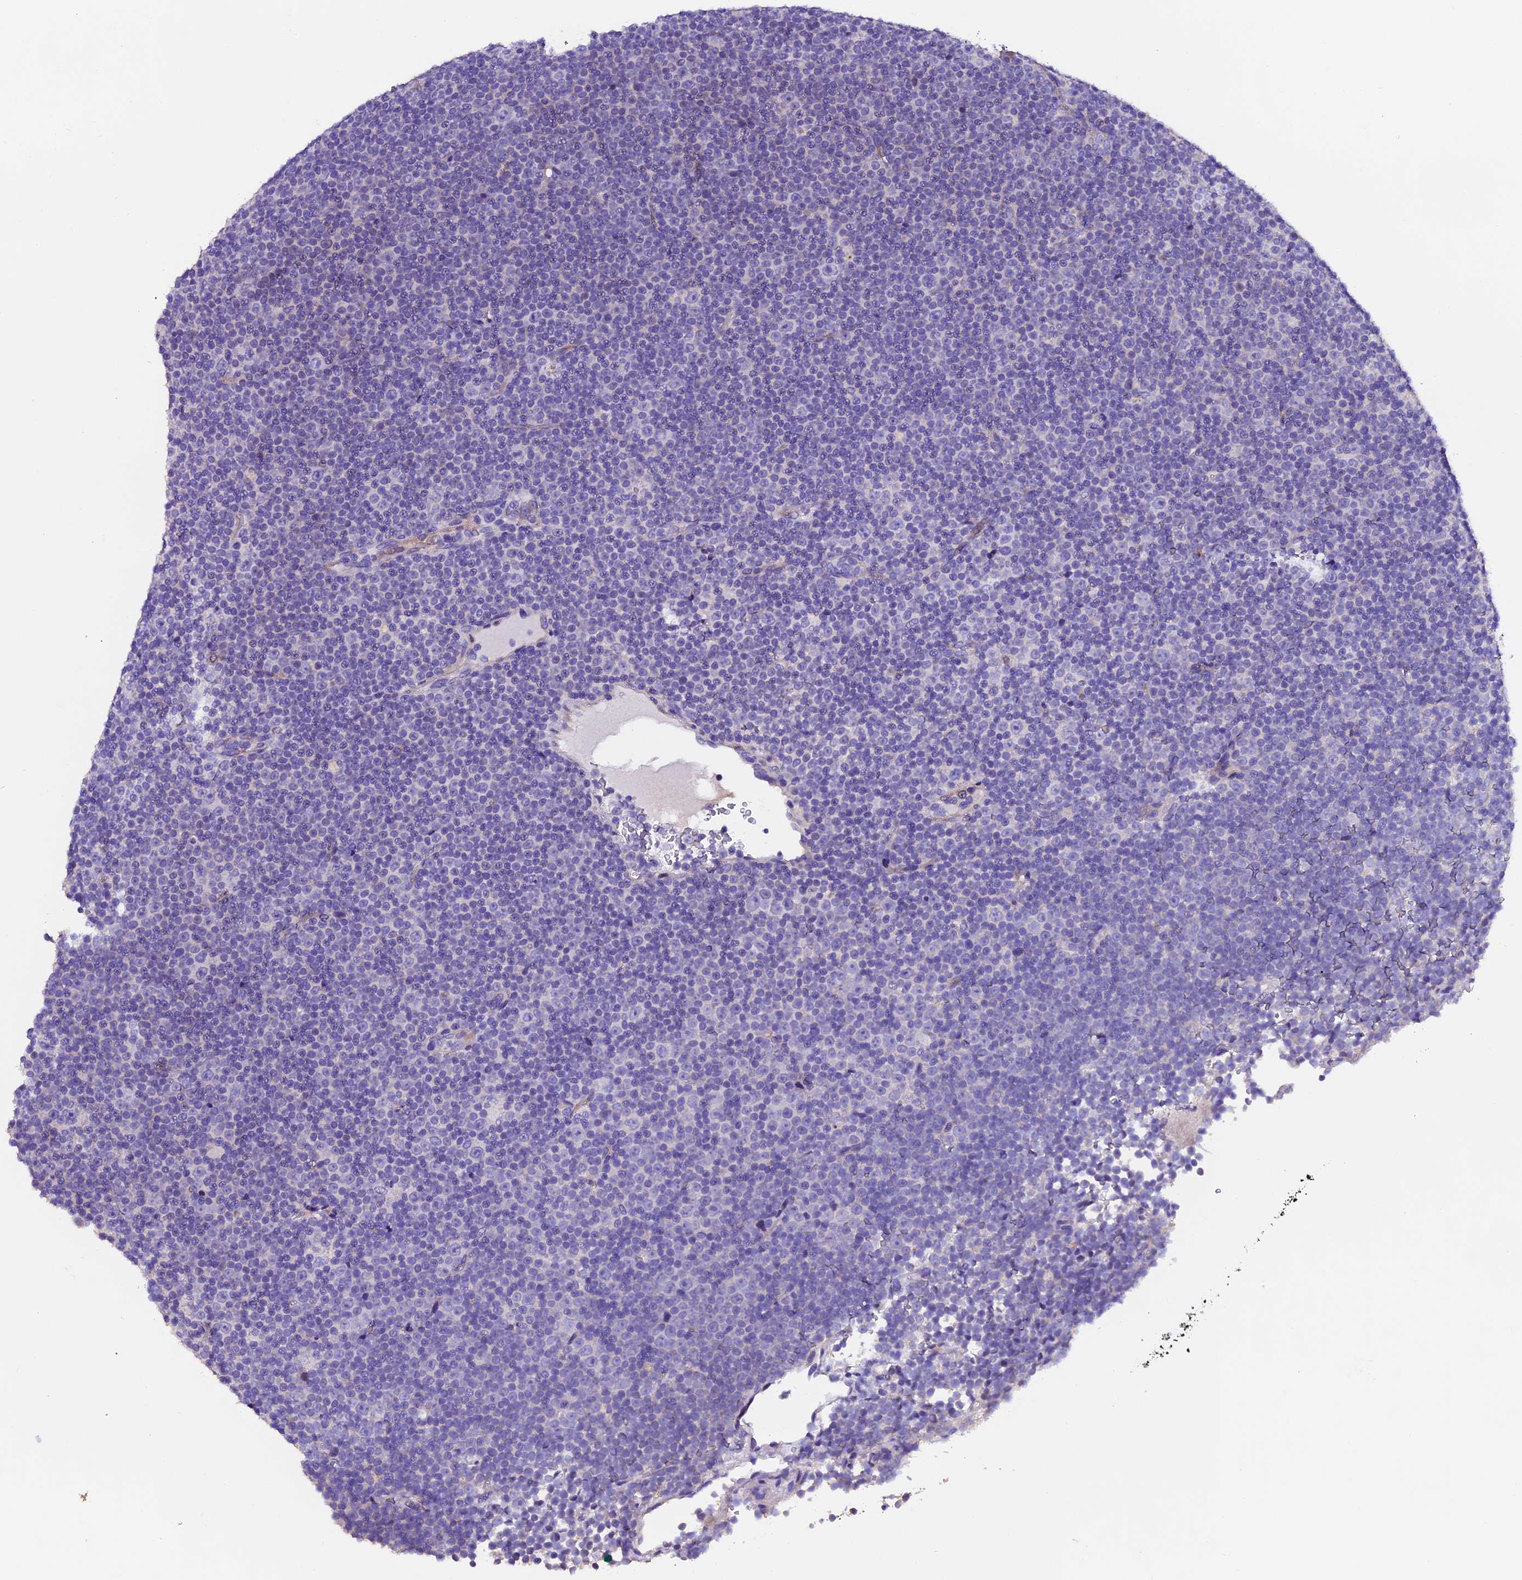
{"staining": {"intensity": "negative", "quantity": "none", "location": "none"}, "tissue": "lymphoma", "cell_type": "Tumor cells", "image_type": "cancer", "snomed": [{"axis": "morphology", "description": "Malignant lymphoma, non-Hodgkin's type, Low grade"}, {"axis": "topography", "description": "Lymph node"}], "caption": "A histopathology image of lymphoma stained for a protein shows no brown staining in tumor cells.", "gene": "FBXW9", "patient": {"sex": "female", "age": 67}}